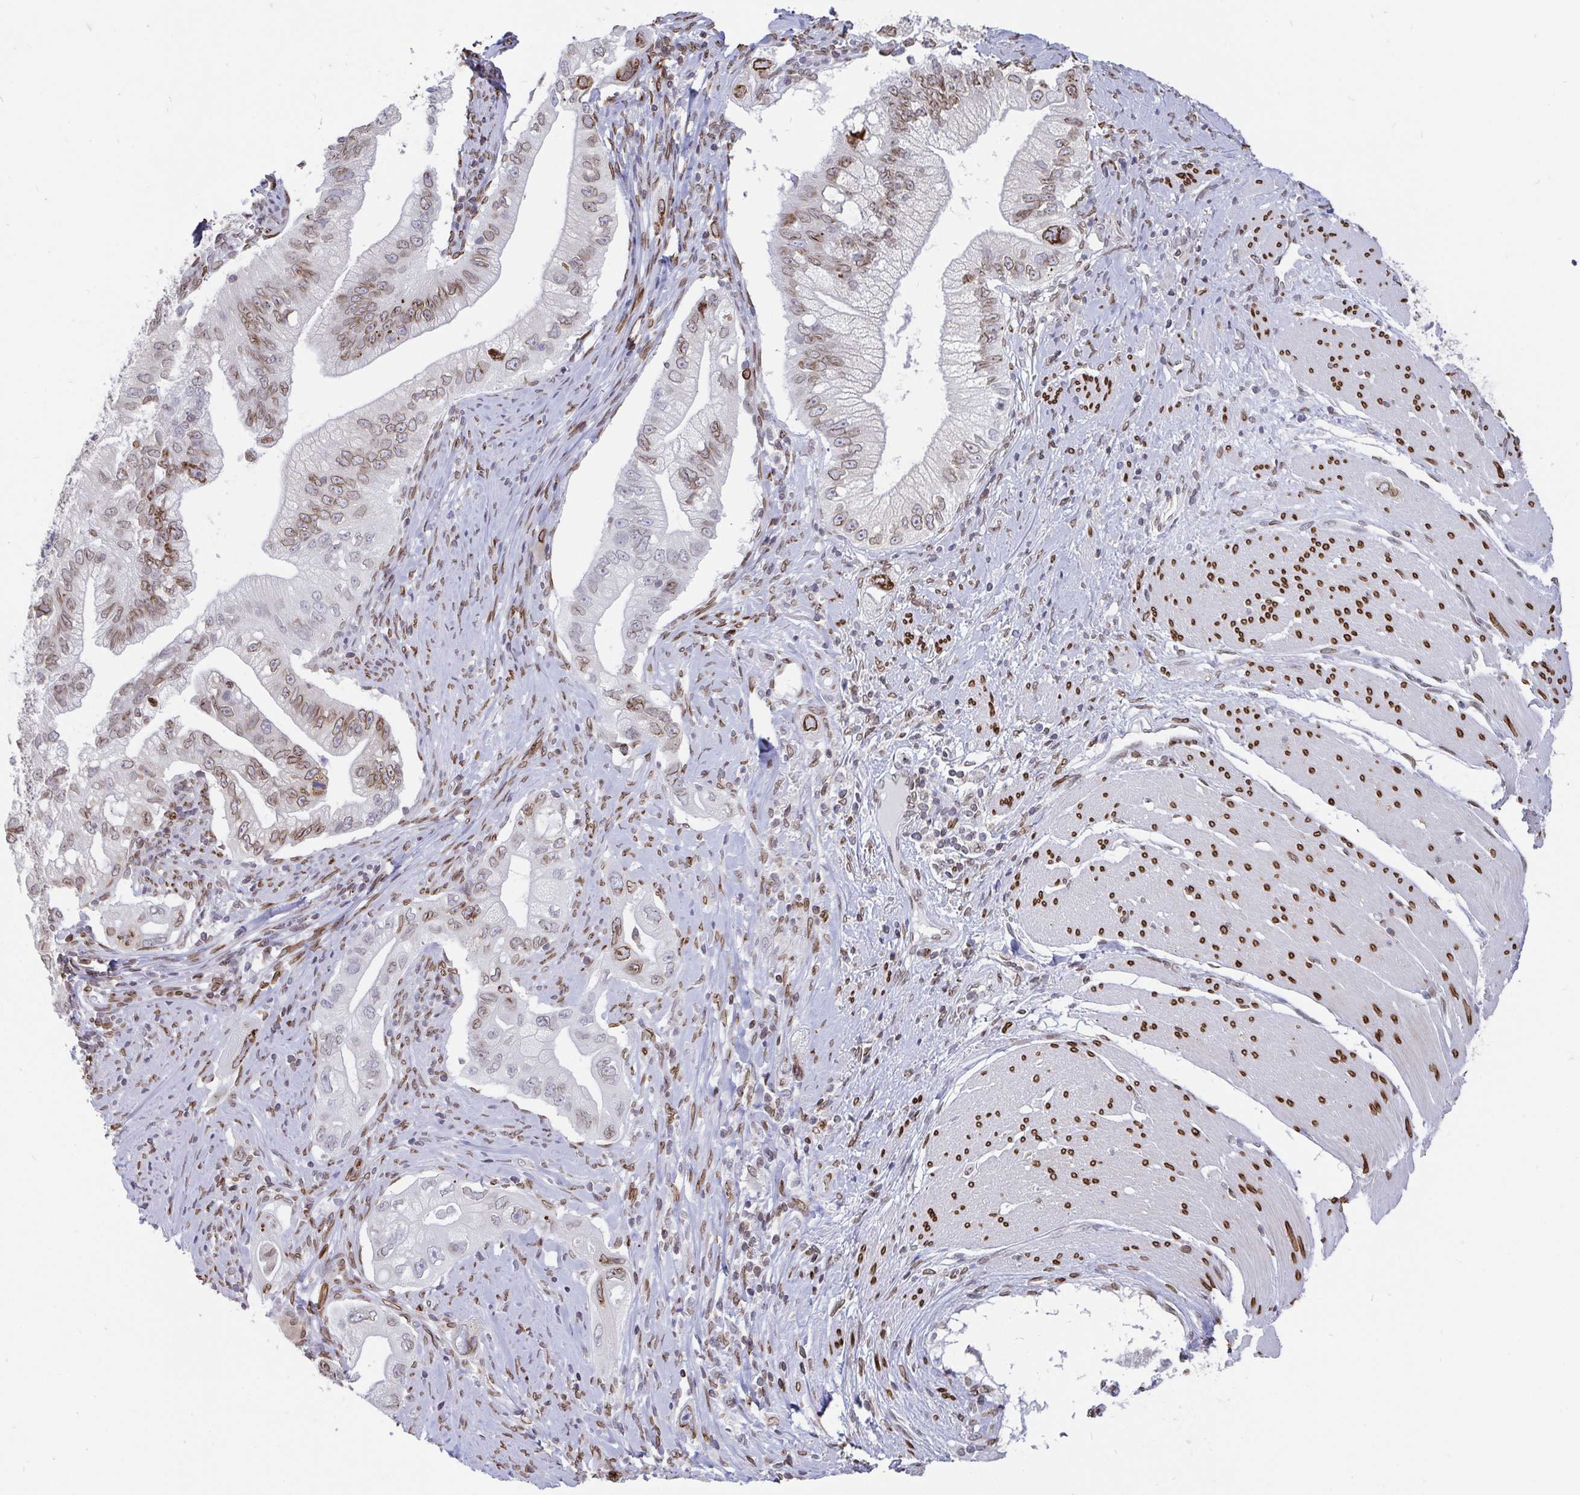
{"staining": {"intensity": "moderate", "quantity": "25%-75%", "location": "cytoplasmic/membranous,nuclear"}, "tissue": "pancreatic cancer", "cell_type": "Tumor cells", "image_type": "cancer", "snomed": [{"axis": "morphology", "description": "Adenocarcinoma, NOS"}, {"axis": "topography", "description": "Pancreas"}], "caption": "High-power microscopy captured an immunohistochemistry (IHC) histopathology image of adenocarcinoma (pancreatic), revealing moderate cytoplasmic/membranous and nuclear positivity in about 25%-75% of tumor cells. (DAB = brown stain, brightfield microscopy at high magnification).", "gene": "EMD", "patient": {"sex": "male", "age": 70}}